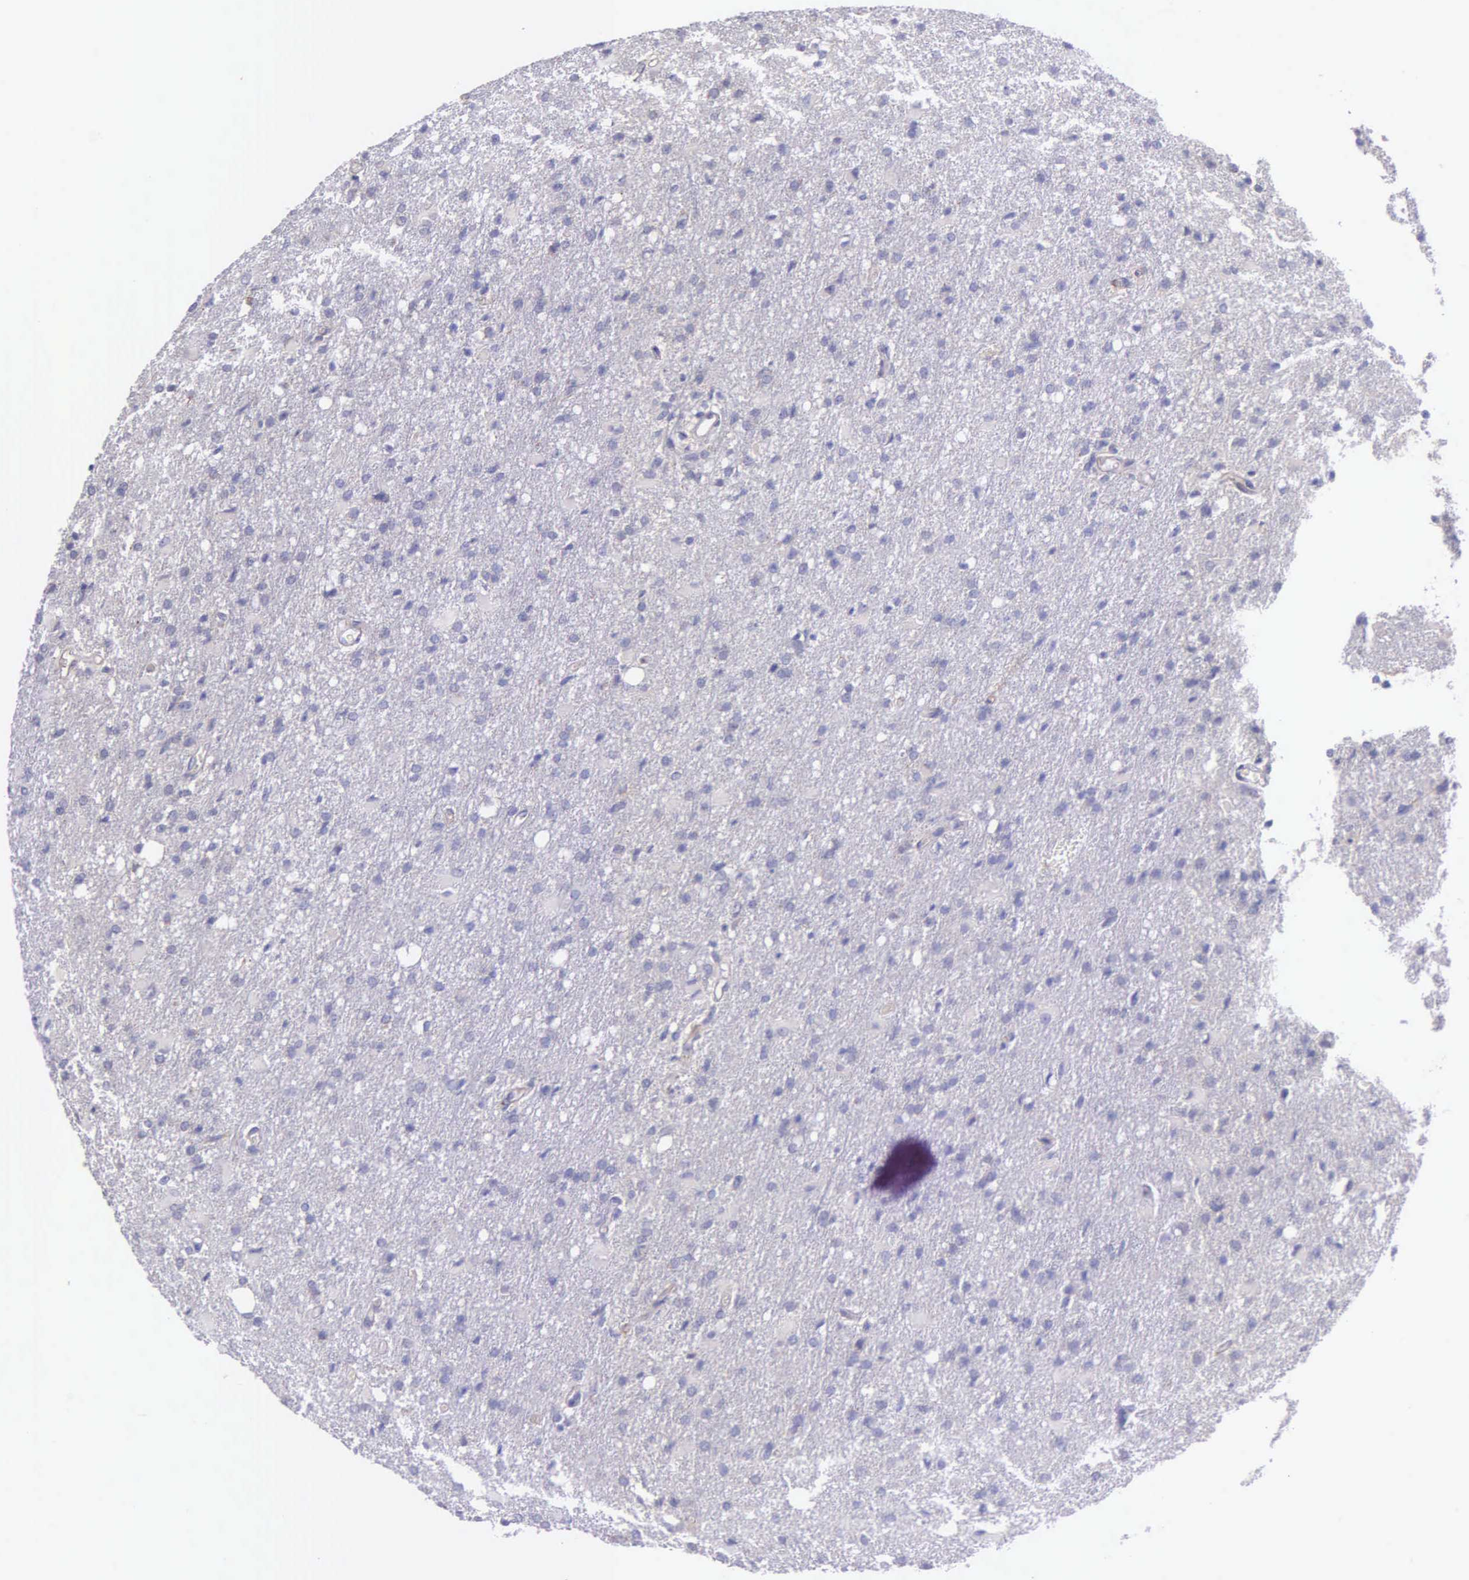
{"staining": {"intensity": "negative", "quantity": "none", "location": "none"}, "tissue": "glioma", "cell_type": "Tumor cells", "image_type": "cancer", "snomed": [{"axis": "morphology", "description": "Glioma, malignant, High grade"}, {"axis": "topography", "description": "Brain"}], "caption": "Malignant glioma (high-grade) was stained to show a protein in brown. There is no significant positivity in tumor cells.", "gene": "THSD7A", "patient": {"sex": "male", "age": 68}}